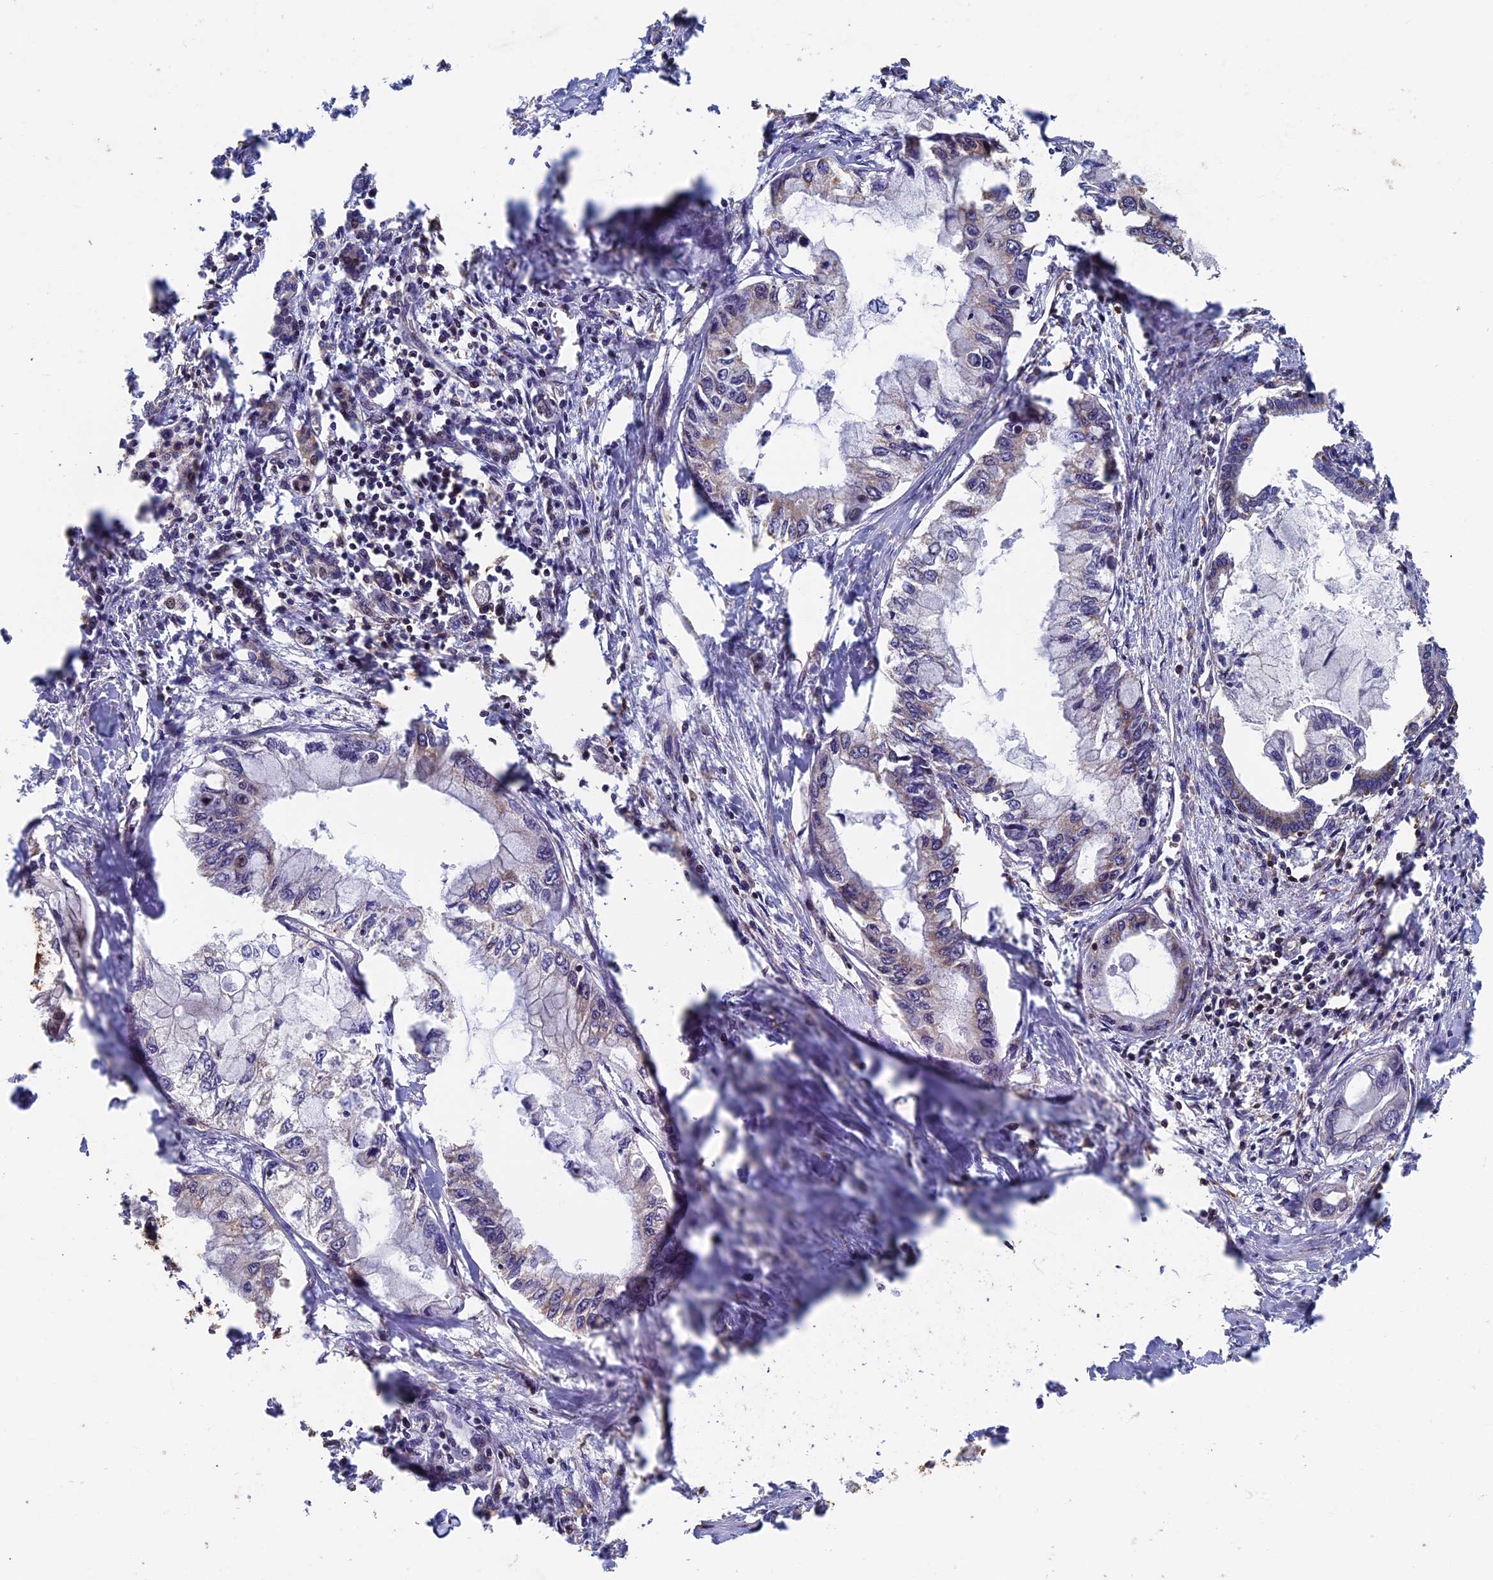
{"staining": {"intensity": "weak", "quantity": "<25%", "location": "cytoplasmic/membranous"}, "tissue": "pancreatic cancer", "cell_type": "Tumor cells", "image_type": "cancer", "snomed": [{"axis": "morphology", "description": "Adenocarcinoma, NOS"}, {"axis": "topography", "description": "Pancreas"}], "caption": "Immunohistochemistry (IHC) photomicrograph of neoplastic tissue: human pancreatic adenocarcinoma stained with DAB exhibits no significant protein staining in tumor cells. Brightfield microscopy of immunohistochemistry (IHC) stained with DAB (3,3'-diaminobenzidine) (brown) and hematoxylin (blue), captured at high magnification.", "gene": "RASGRF1", "patient": {"sex": "male", "age": 48}}